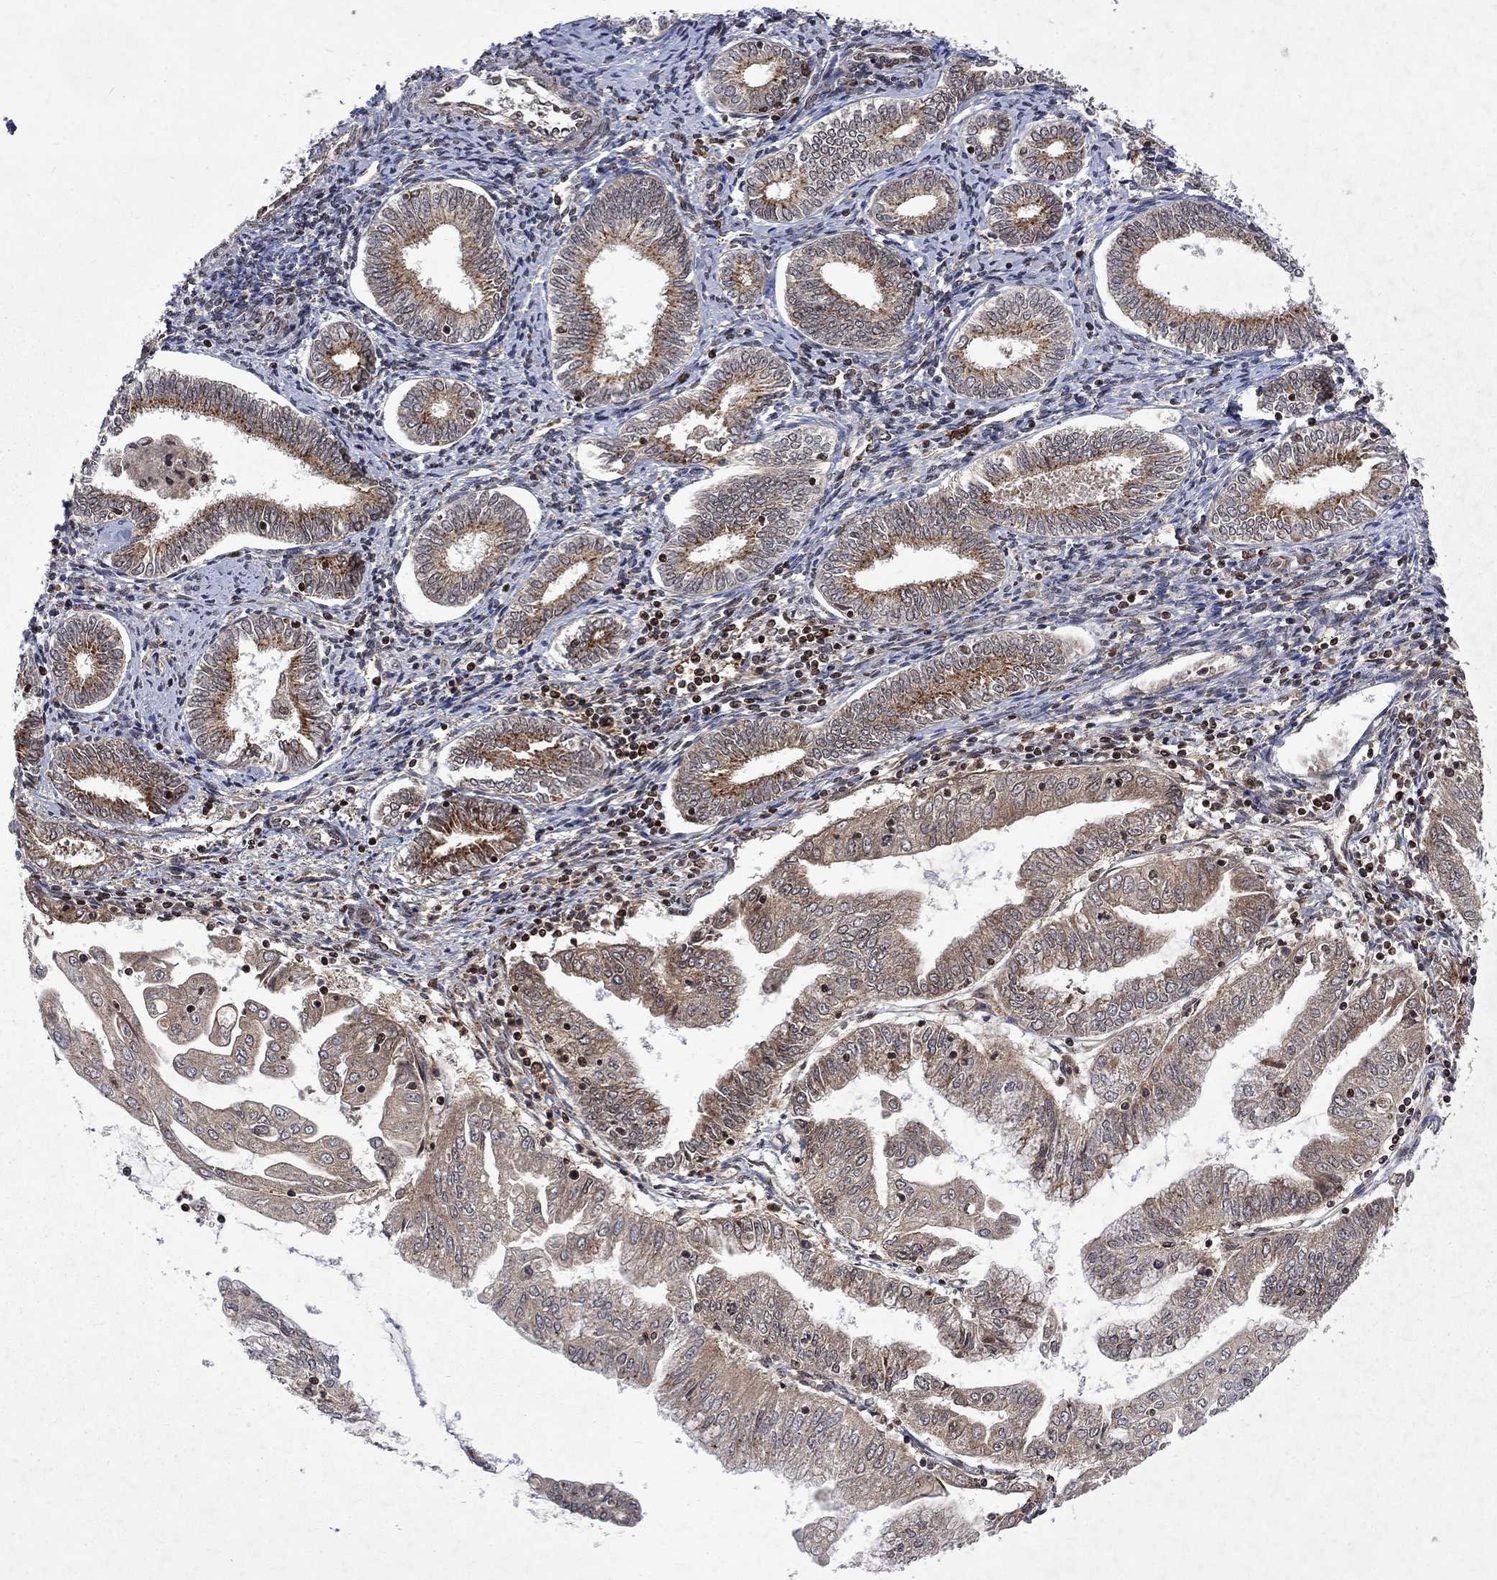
{"staining": {"intensity": "moderate", "quantity": ">75%", "location": "cytoplasmic/membranous"}, "tissue": "endometrial cancer", "cell_type": "Tumor cells", "image_type": "cancer", "snomed": [{"axis": "morphology", "description": "Adenocarcinoma, NOS"}, {"axis": "topography", "description": "Endometrium"}], "caption": "Moderate cytoplasmic/membranous expression for a protein is present in approximately >75% of tumor cells of endometrial adenocarcinoma using immunohistochemistry (IHC).", "gene": "TMEM33", "patient": {"sex": "female", "age": 56}}